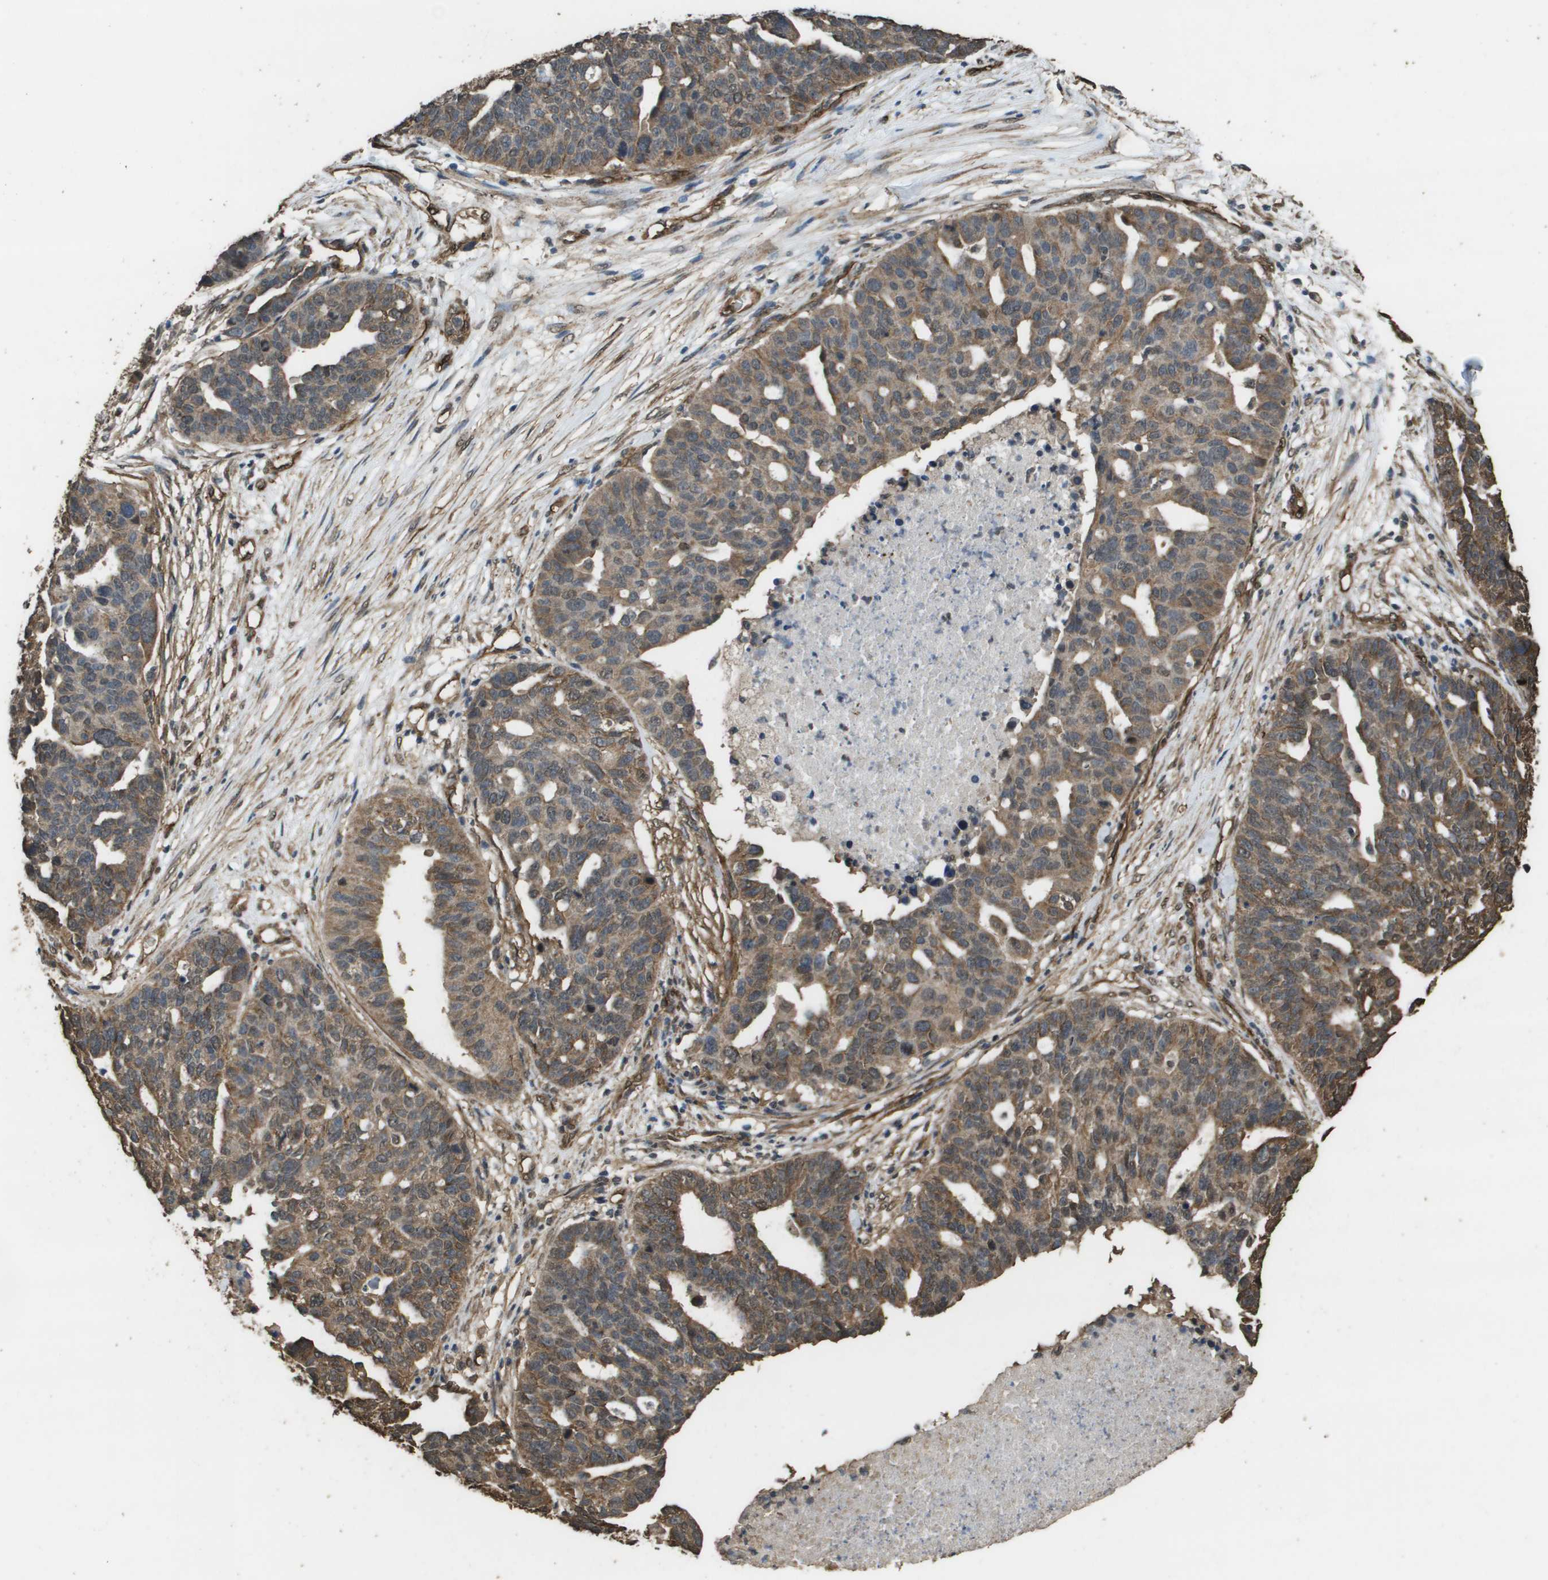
{"staining": {"intensity": "moderate", "quantity": ">75%", "location": "cytoplasmic/membranous"}, "tissue": "ovarian cancer", "cell_type": "Tumor cells", "image_type": "cancer", "snomed": [{"axis": "morphology", "description": "Cystadenocarcinoma, serous, NOS"}, {"axis": "topography", "description": "Ovary"}], "caption": "DAB (3,3'-diaminobenzidine) immunohistochemical staining of human serous cystadenocarcinoma (ovarian) reveals moderate cytoplasmic/membranous protein staining in about >75% of tumor cells. (DAB (3,3'-diaminobenzidine) IHC, brown staining for protein, blue staining for nuclei).", "gene": "AAMP", "patient": {"sex": "female", "age": 59}}